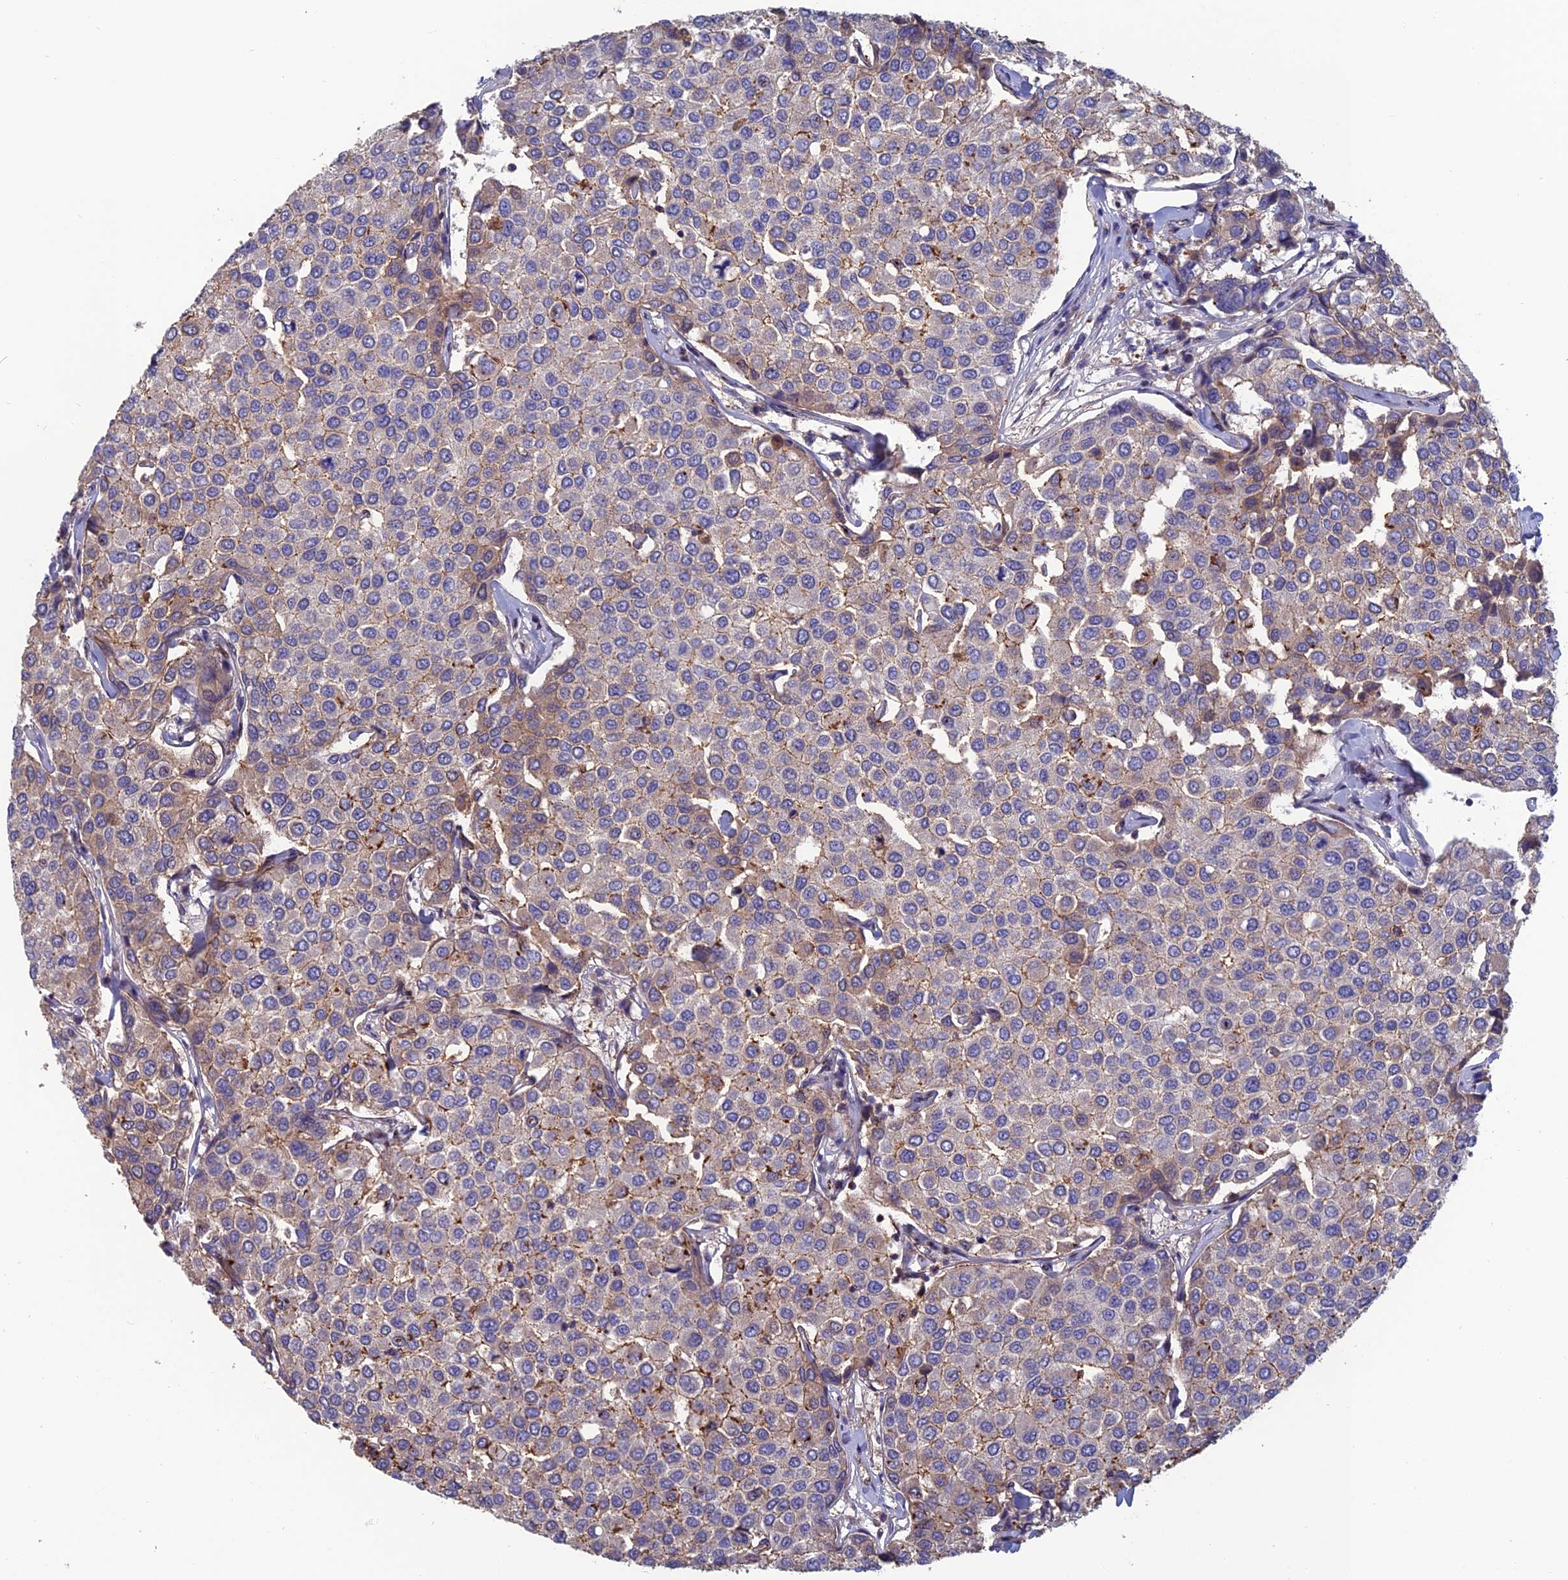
{"staining": {"intensity": "negative", "quantity": "none", "location": "none"}, "tissue": "breast cancer", "cell_type": "Tumor cells", "image_type": "cancer", "snomed": [{"axis": "morphology", "description": "Duct carcinoma"}, {"axis": "topography", "description": "Breast"}], "caption": "A photomicrograph of human breast cancer is negative for staining in tumor cells.", "gene": "C15orf62", "patient": {"sex": "female", "age": 55}}